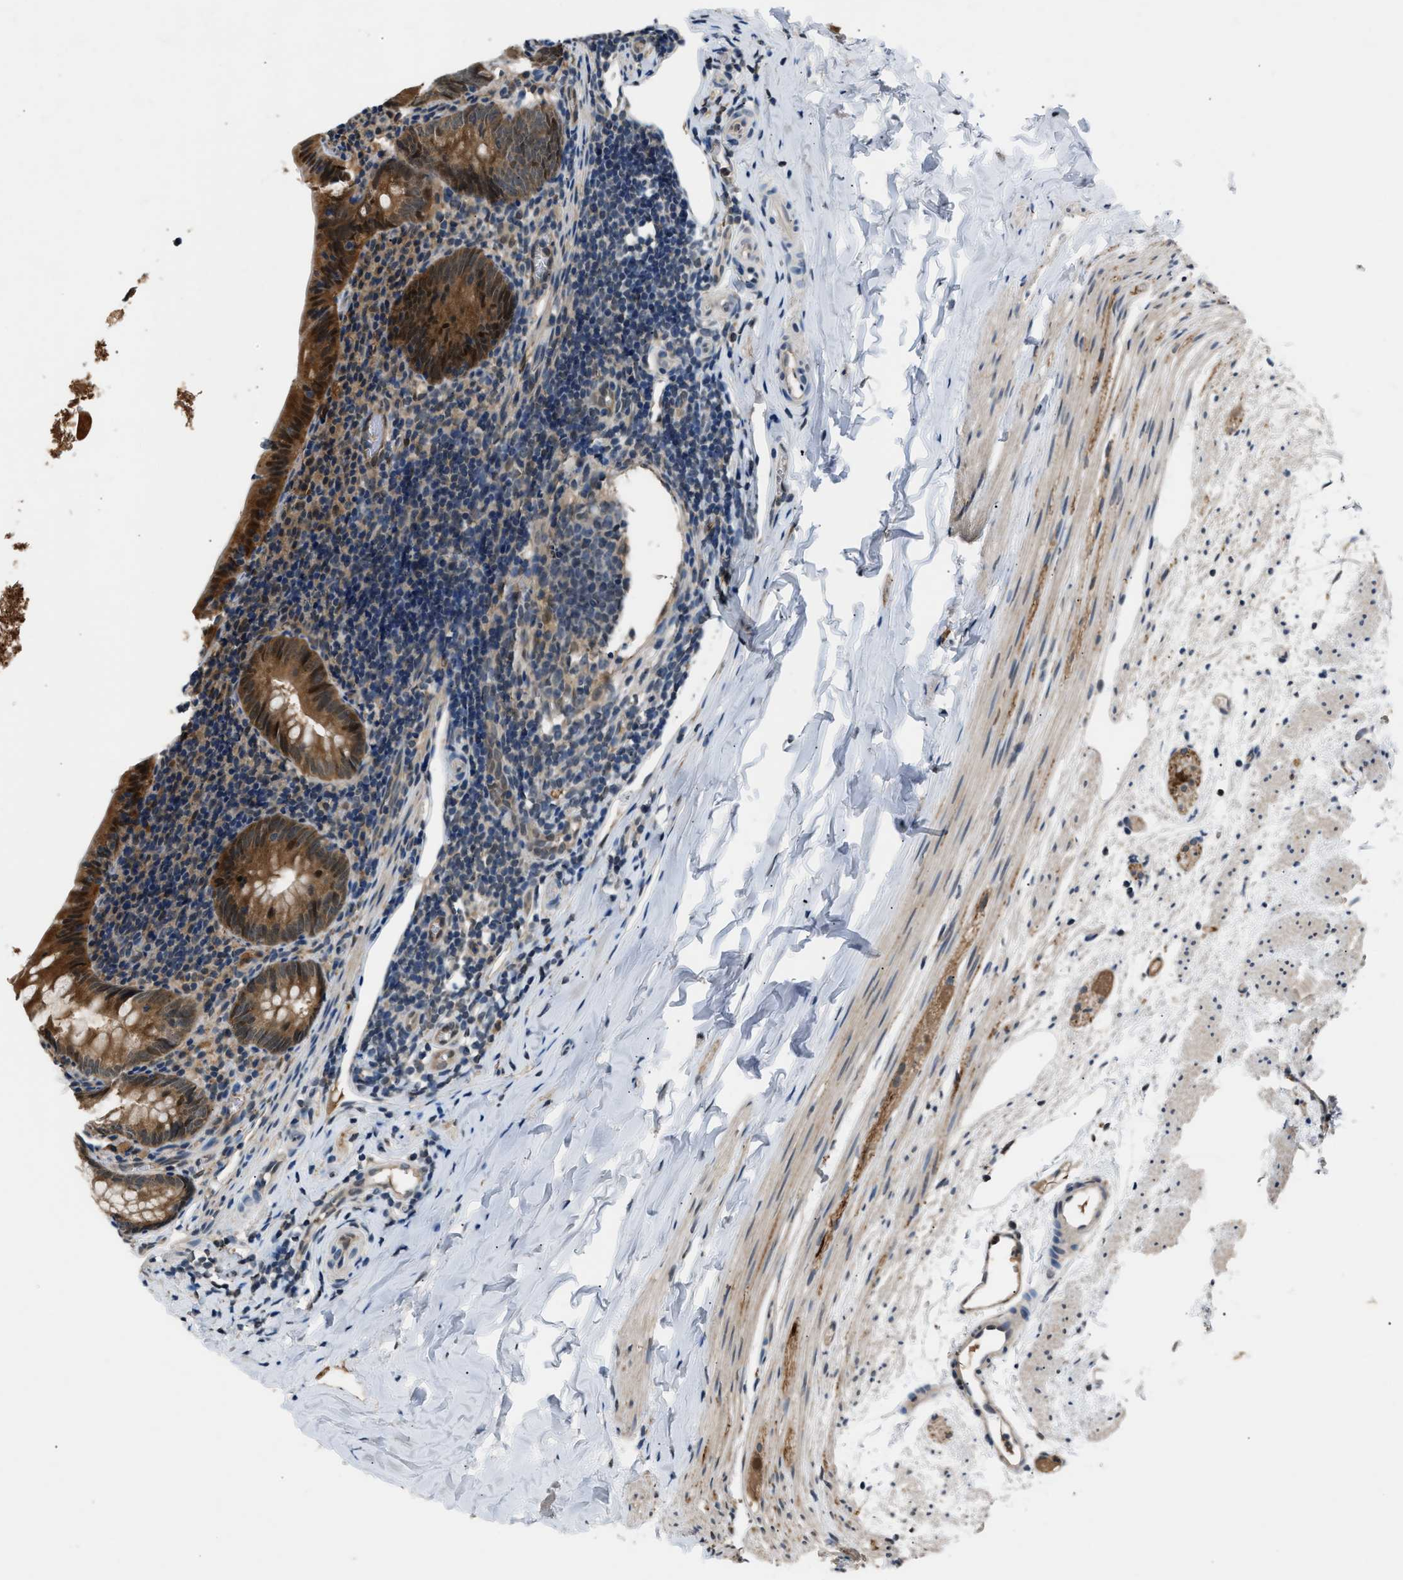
{"staining": {"intensity": "moderate", "quantity": ">75%", "location": "cytoplasmic/membranous,nuclear"}, "tissue": "appendix", "cell_type": "Glandular cells", "image_type": "normal", "snomed": [{"axis": "morphology", "description": "Normal tissue, NOS"}, {"axis": "topography", "description": "Appendix"}], "caption": "The photomicrograph reveals immunohistochemical staining of normal appendix. There is moderate cytoplasmic/membranous,nuclear staining is identified in about >75% of glandular cells. (IHC, brightfield microscopy, high magnification).", "gene": "TP53I3", "patient": {"sex": "female", "age": 10}}